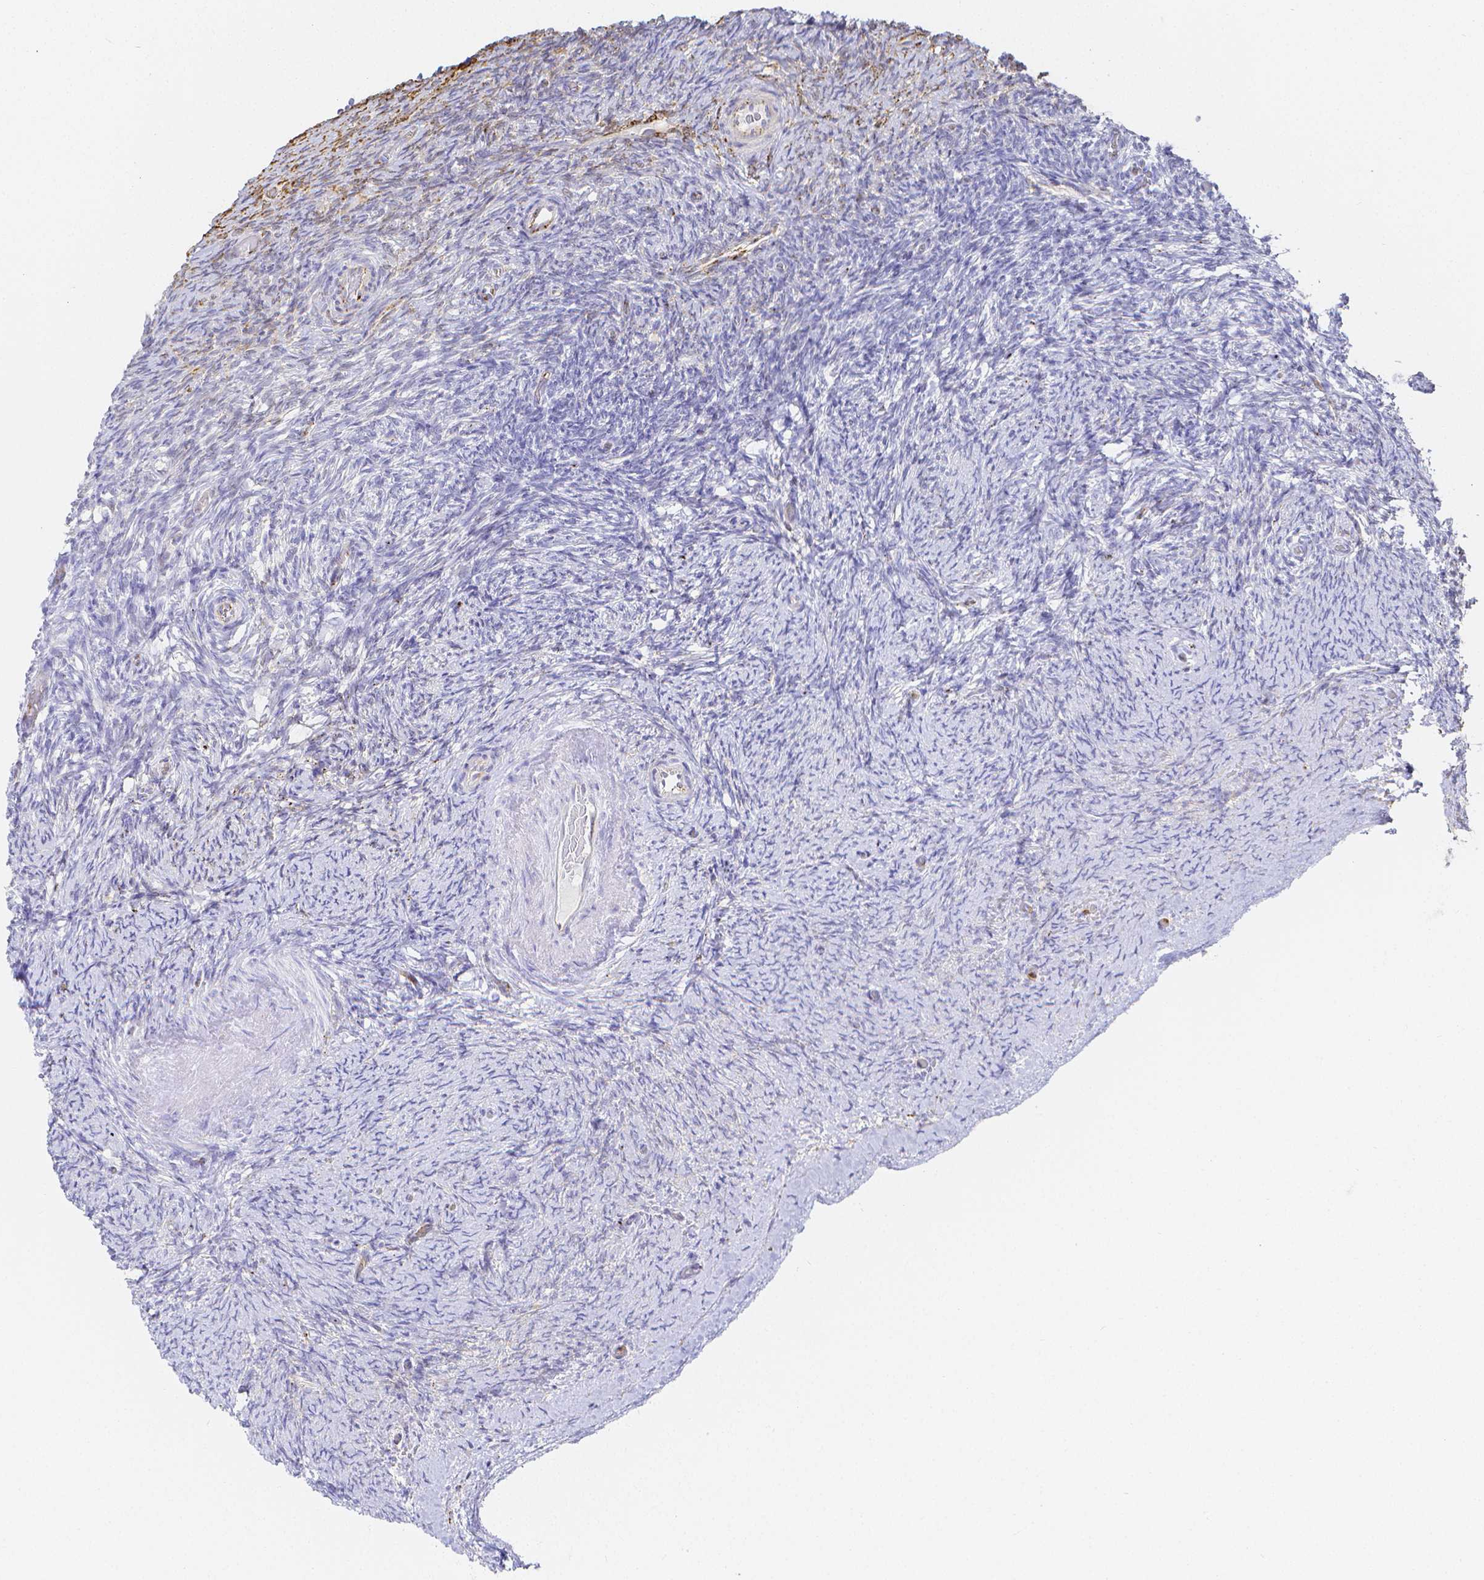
{"staining": {"intensity": "negative", "quantity": "none", "location": "none"}, "tissue": "ovary", "cell_type": "Ovarian stroma cells", "image_type": "normal", "snomed": [{"axis": "morphology", "description": "Normal tissue, NOS"}, {"axis": "topography", "description": "Ovary"}], "caption": "The immunohistochemistry micrograph has no significant expression in ovarian stroma cells of ovary.", "gene": "SMURF1", "patient": {"sex": "female", "age": 34}}